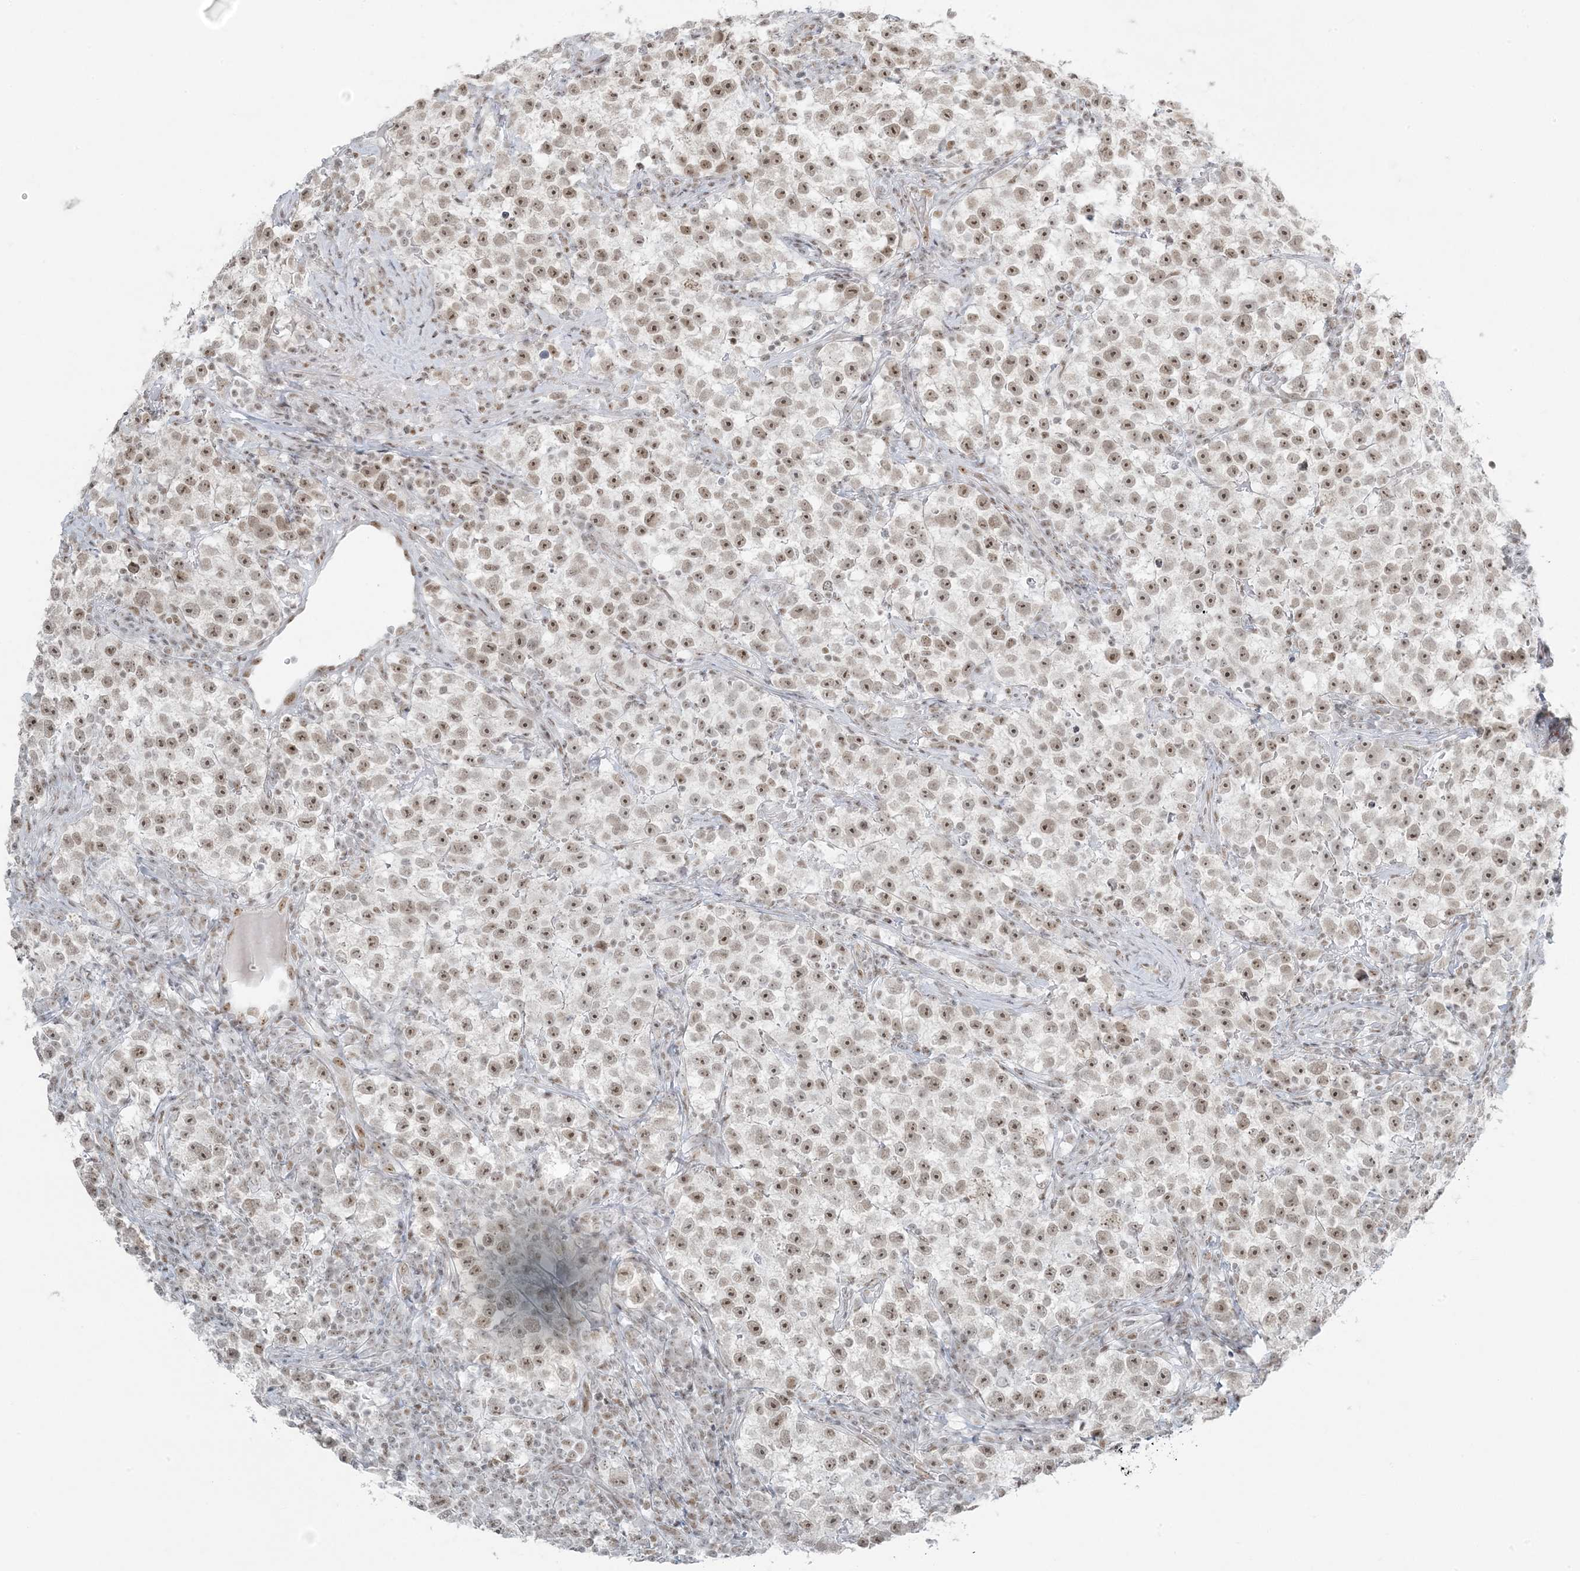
{"staining": {"intensity": "moderate", "quantity": ">75%", "location": "nuclear"}, "tissue": "testis cancer", "cell_type": "Tumor cells", "image_type": "cancer", "snomed": [{"axis": "morphology", "description": "Seminoma, NOS"}, {"axis": "topography", "description": "Testis"}], "caption": "An image of human seminoma (testis) stained for a protein displays moderate nuclear brown staining in tumor cells.", "gene": "ZNF787", "patient": {"sex": "male", "age": 22}}